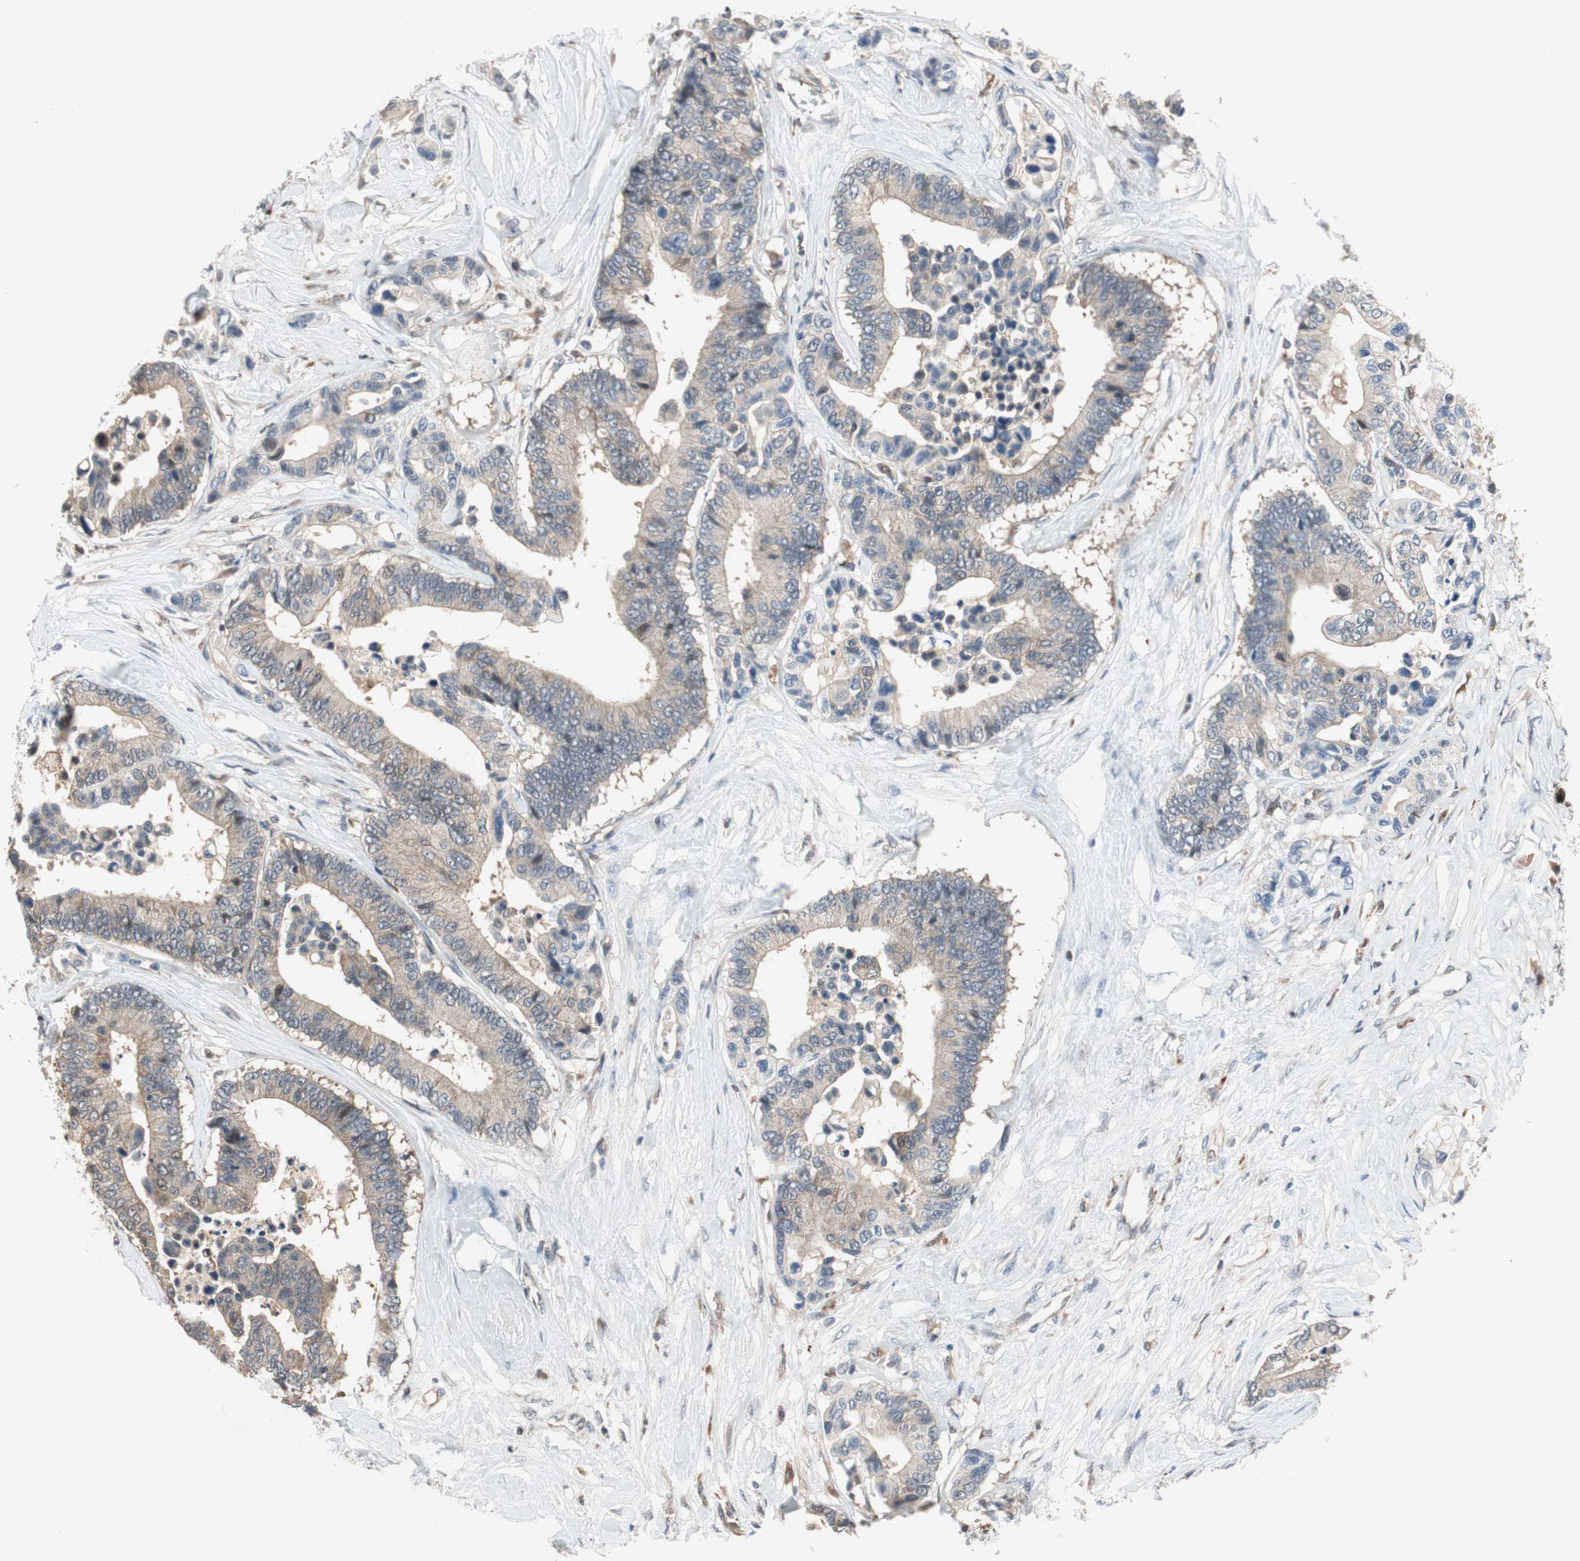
{"staining": {"intensity": "weak", "quantity": "25%-75%", "location": "cytoplasmic/membranous"}, "tissue": "colorectal cancer", "cell_type": "Tumor cells", "image_type": "cancer", "snomed": [{"axis": "morphology", "description": "Normal tissue, NOS"}, {"axis": "morphology", "description": "Adenocarcinoma, NOS"}, {"axis": "topography", "description": "Colon"}], "caption": "Immunohistochemistry of colorectal cancer (adenocarcinoma) demonstrates low levels of weak cytoplasmic/membranous expression in approximately 25%-75% of tumor cells. Using DAB (brown) and hematoxylin (blue) stains, captured at high magnification using brightfield microscopy.", "gene": "PIK3R3", "patient": {"sex": "male", "age": 82}}